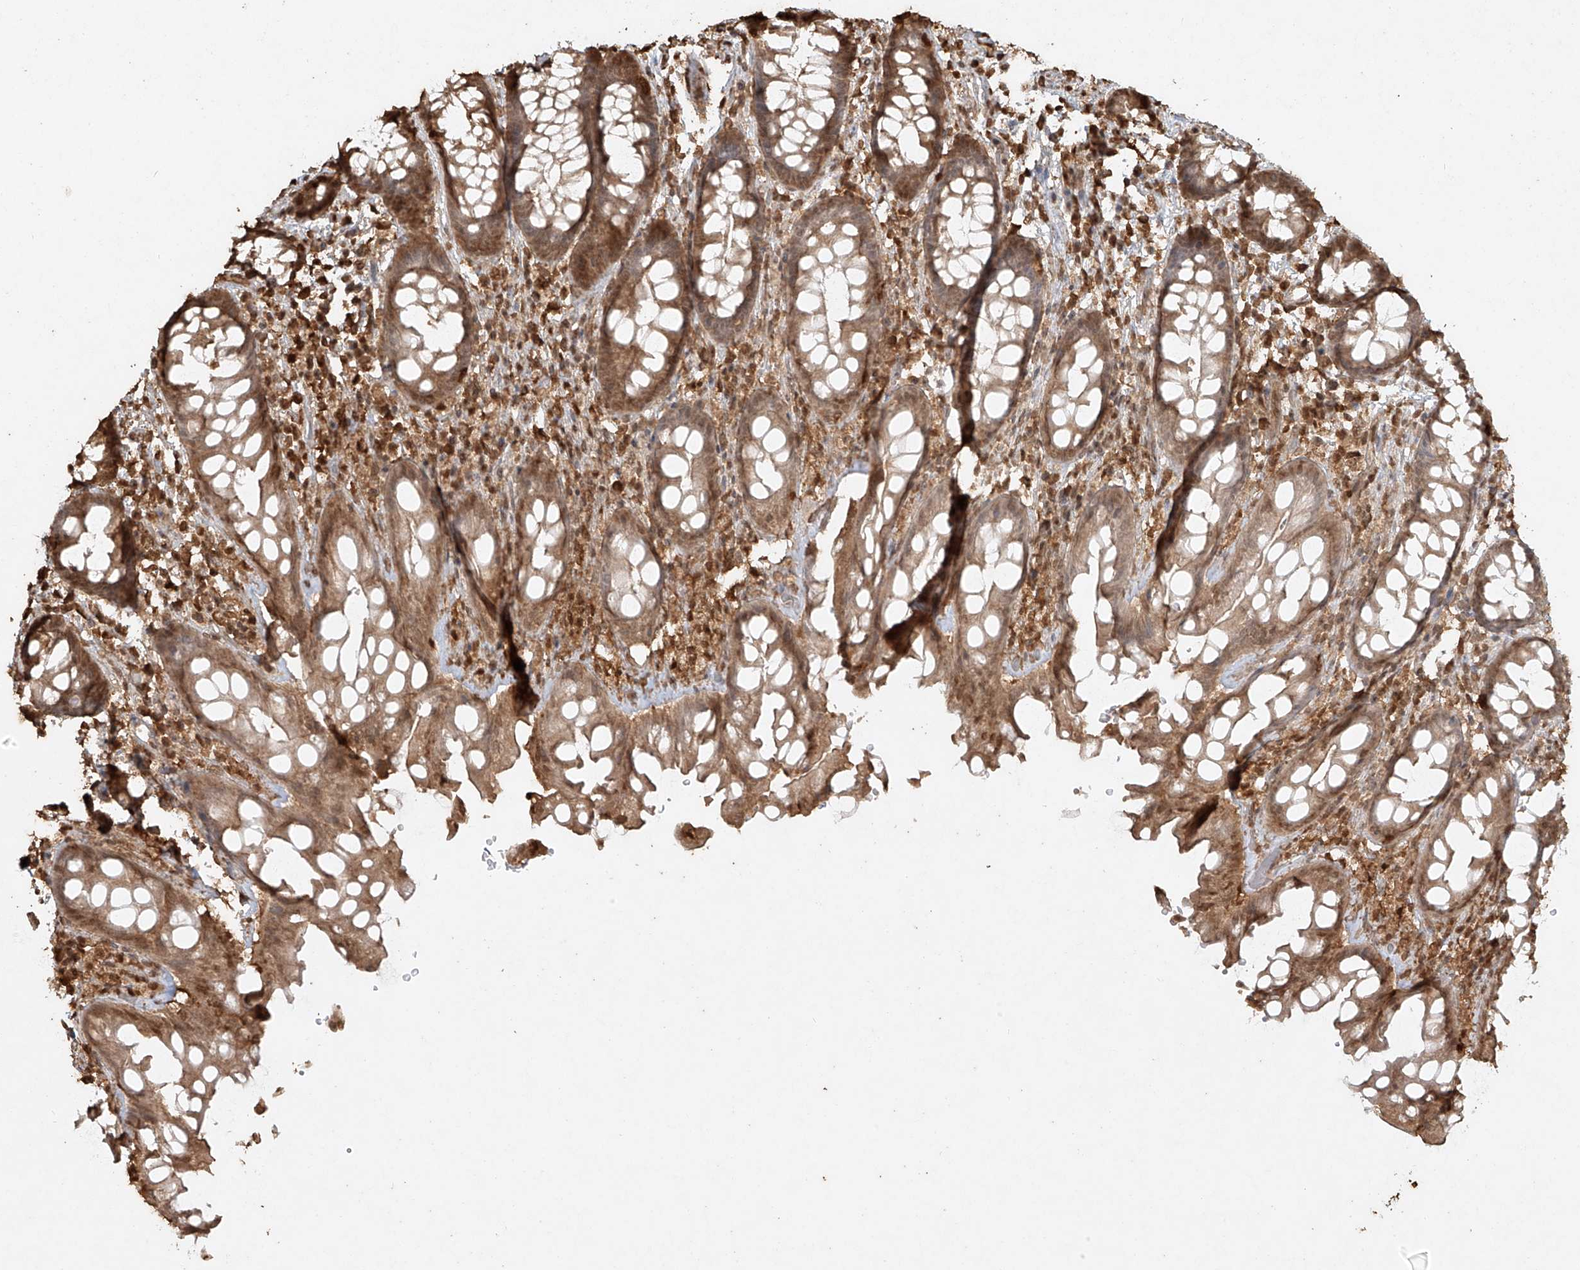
{"staining": {"intensity": "moderate", "quantity": ">75%", "location": "cytoplasmic/membranous,nuclear"}, "tissue": "rectum", "cell_type": "Glandular cells", "image_type": "normal", "snomed": [{"axis": "morphology", "description": "Normal tissue, NOS"}, {"axis": "topography", "description": "Rectum"}], "caption": "Brown immunohistochemical staining in normal rectum shows moderate cytoplasmic/membranous,nuclear staining in approximately >75% of glandular cells. (brown staining indicates protein expression, while blue staining denotes nuclei).", "gene": "TIGAR", "patient": {"sex": "male", "age": 64}}